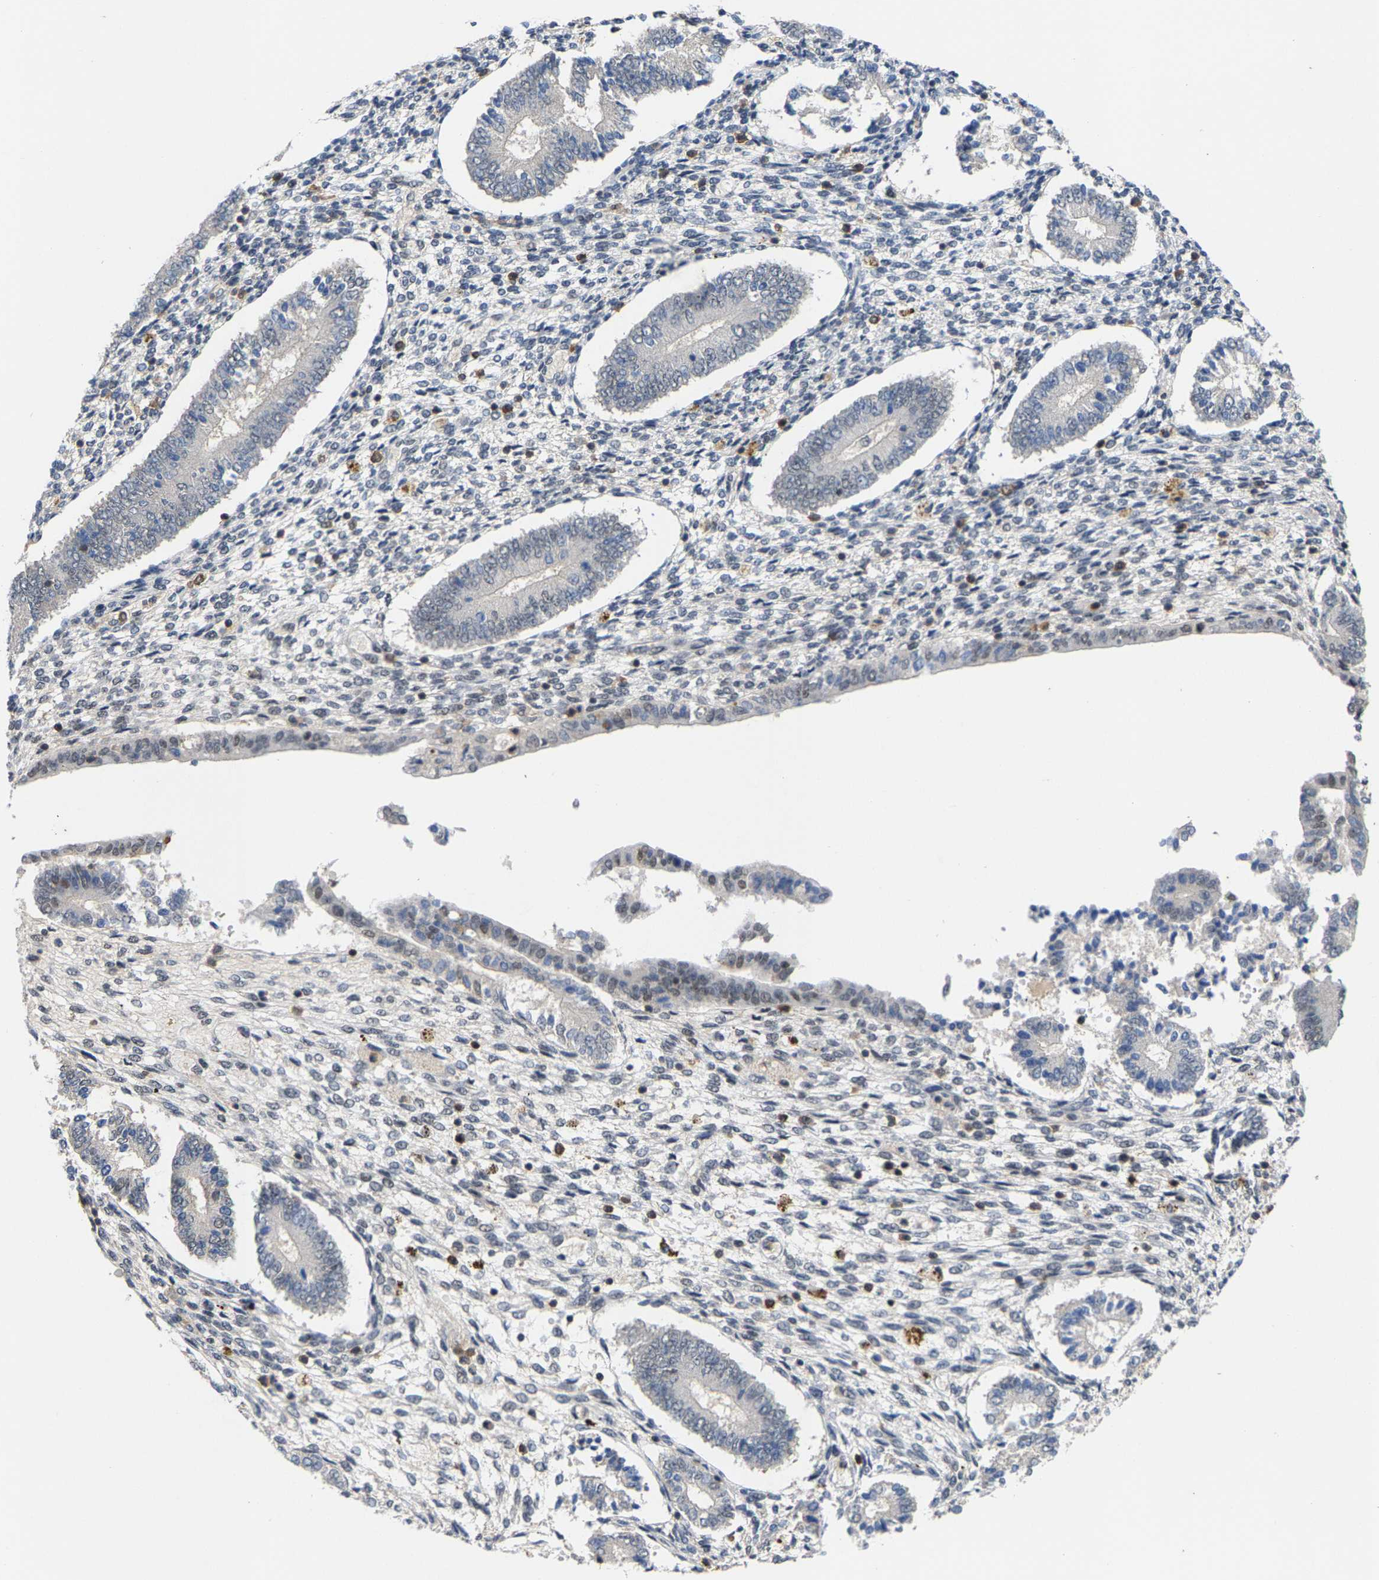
{"staining": {"intensity": "weak", "quantity": "<25%", "location": "cytoplasmic/membranous"}, "tissue": "endometrium", "cell_type": "Cells in endometrial stroma", "image_type": "normal", "snomed": [{"axis": "morphology", "description": "Normal tissue, NOS"}, {"axis": "topography", "description": "Endometrium"}], "caption": "Immunohistochemistry (IHC) photomicrograph of normal endometrium: endometrium stained with DAB exhibits no significant protein expression in cells in endometrial stroma.", "gene": "FGD3", "patient": {"sex": "female", "age": 42}}